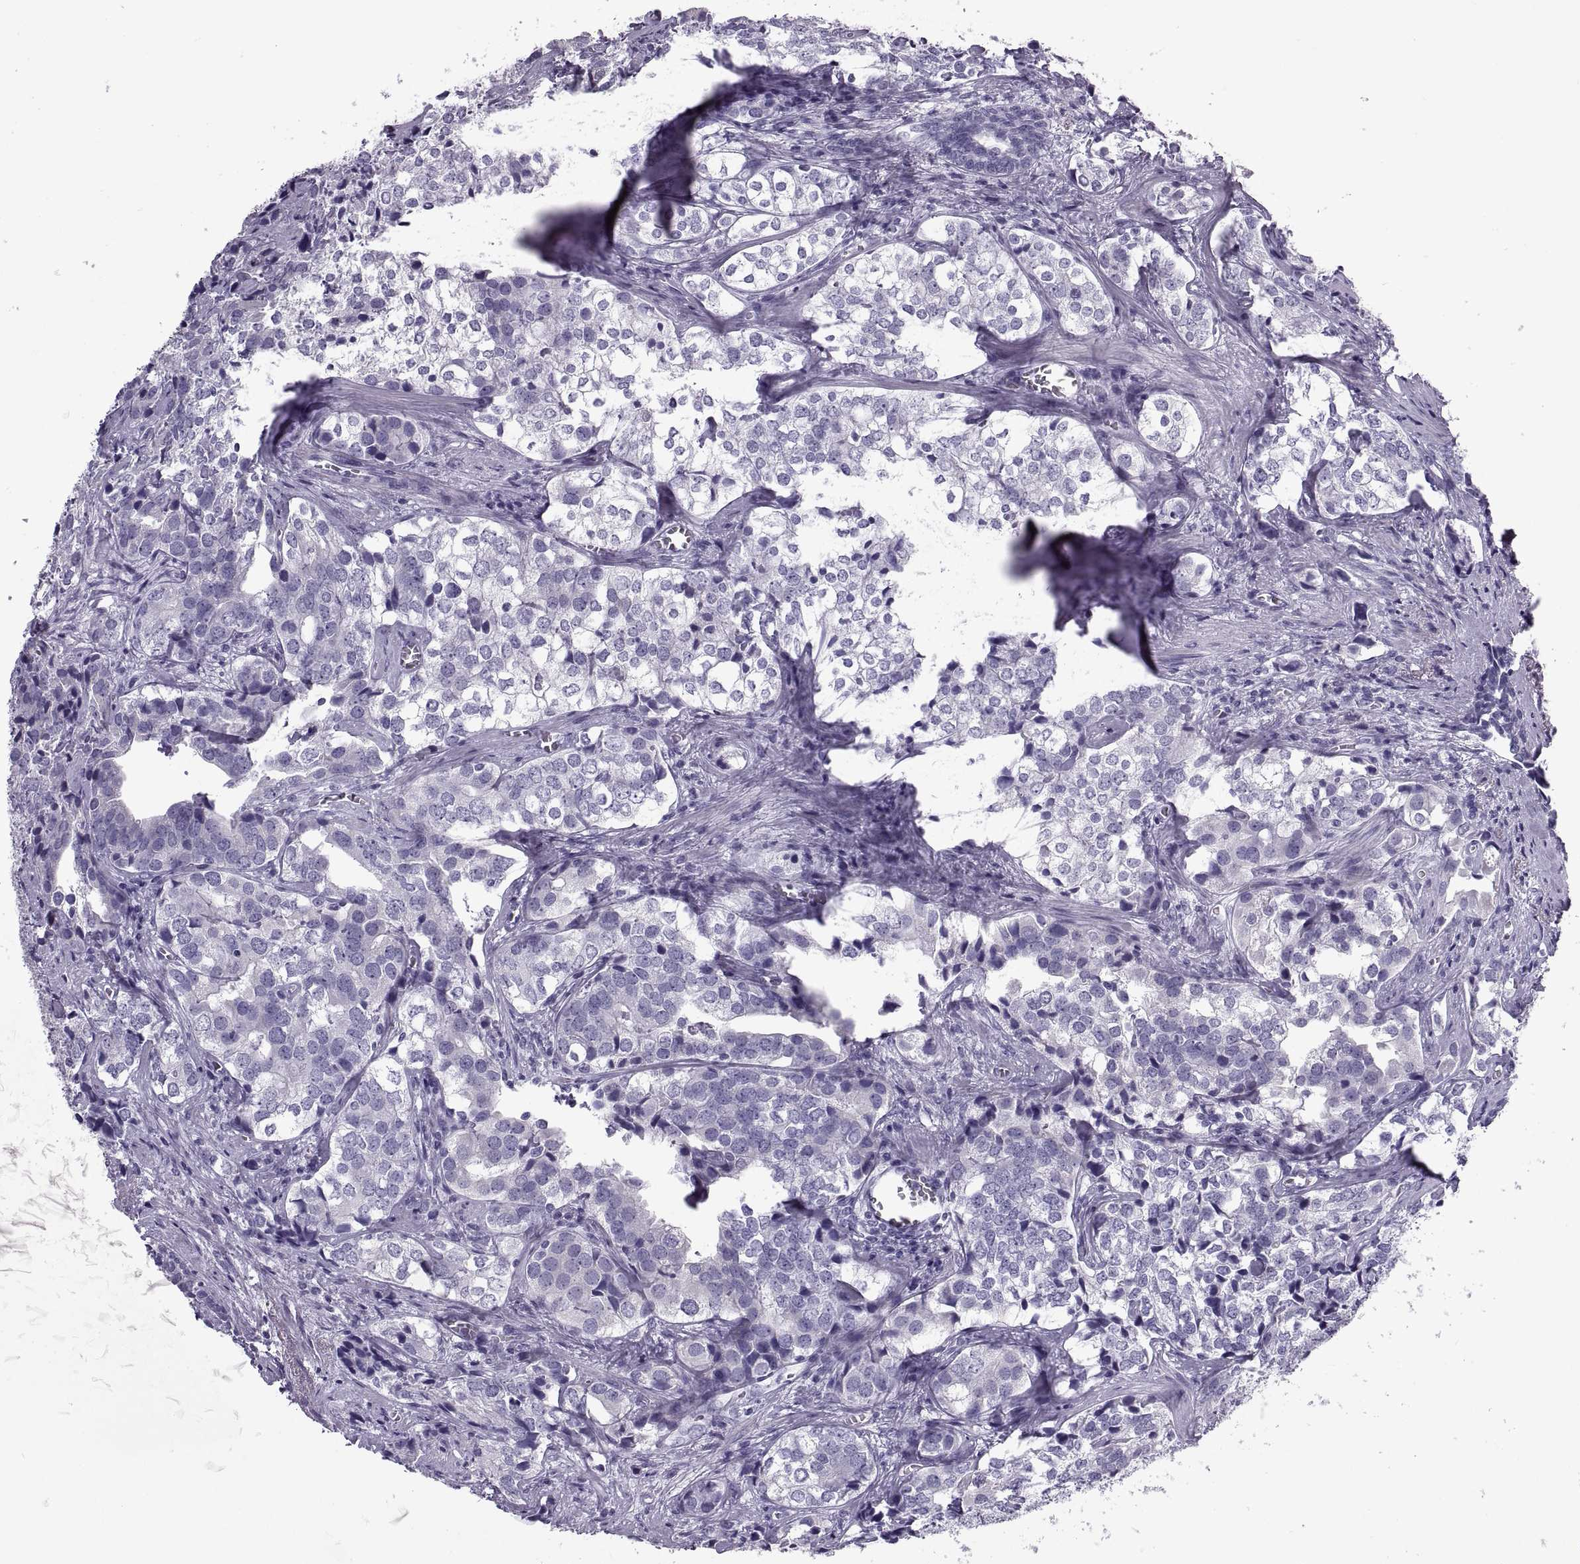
{"staining": {"intensity": "negative", "quantity": "none", "location": "none"}, "tissue": "prostate cancer", "cell_type": "Tumor cells", "image_type": "cancer", "snomed": [{"axis": "morphology", "description": "Adenocarcinoma, NOS"}, {"axis": "topography", "description": "Prostate and seminal vesicle, NOS"}], "caption": "This is an immunohistochemistry (IHC) micrograph of prostate cancer. There is no positivity in tumor cells.", "gene": "RLBP1", "patient": {"sex": "male", "age": 63}}